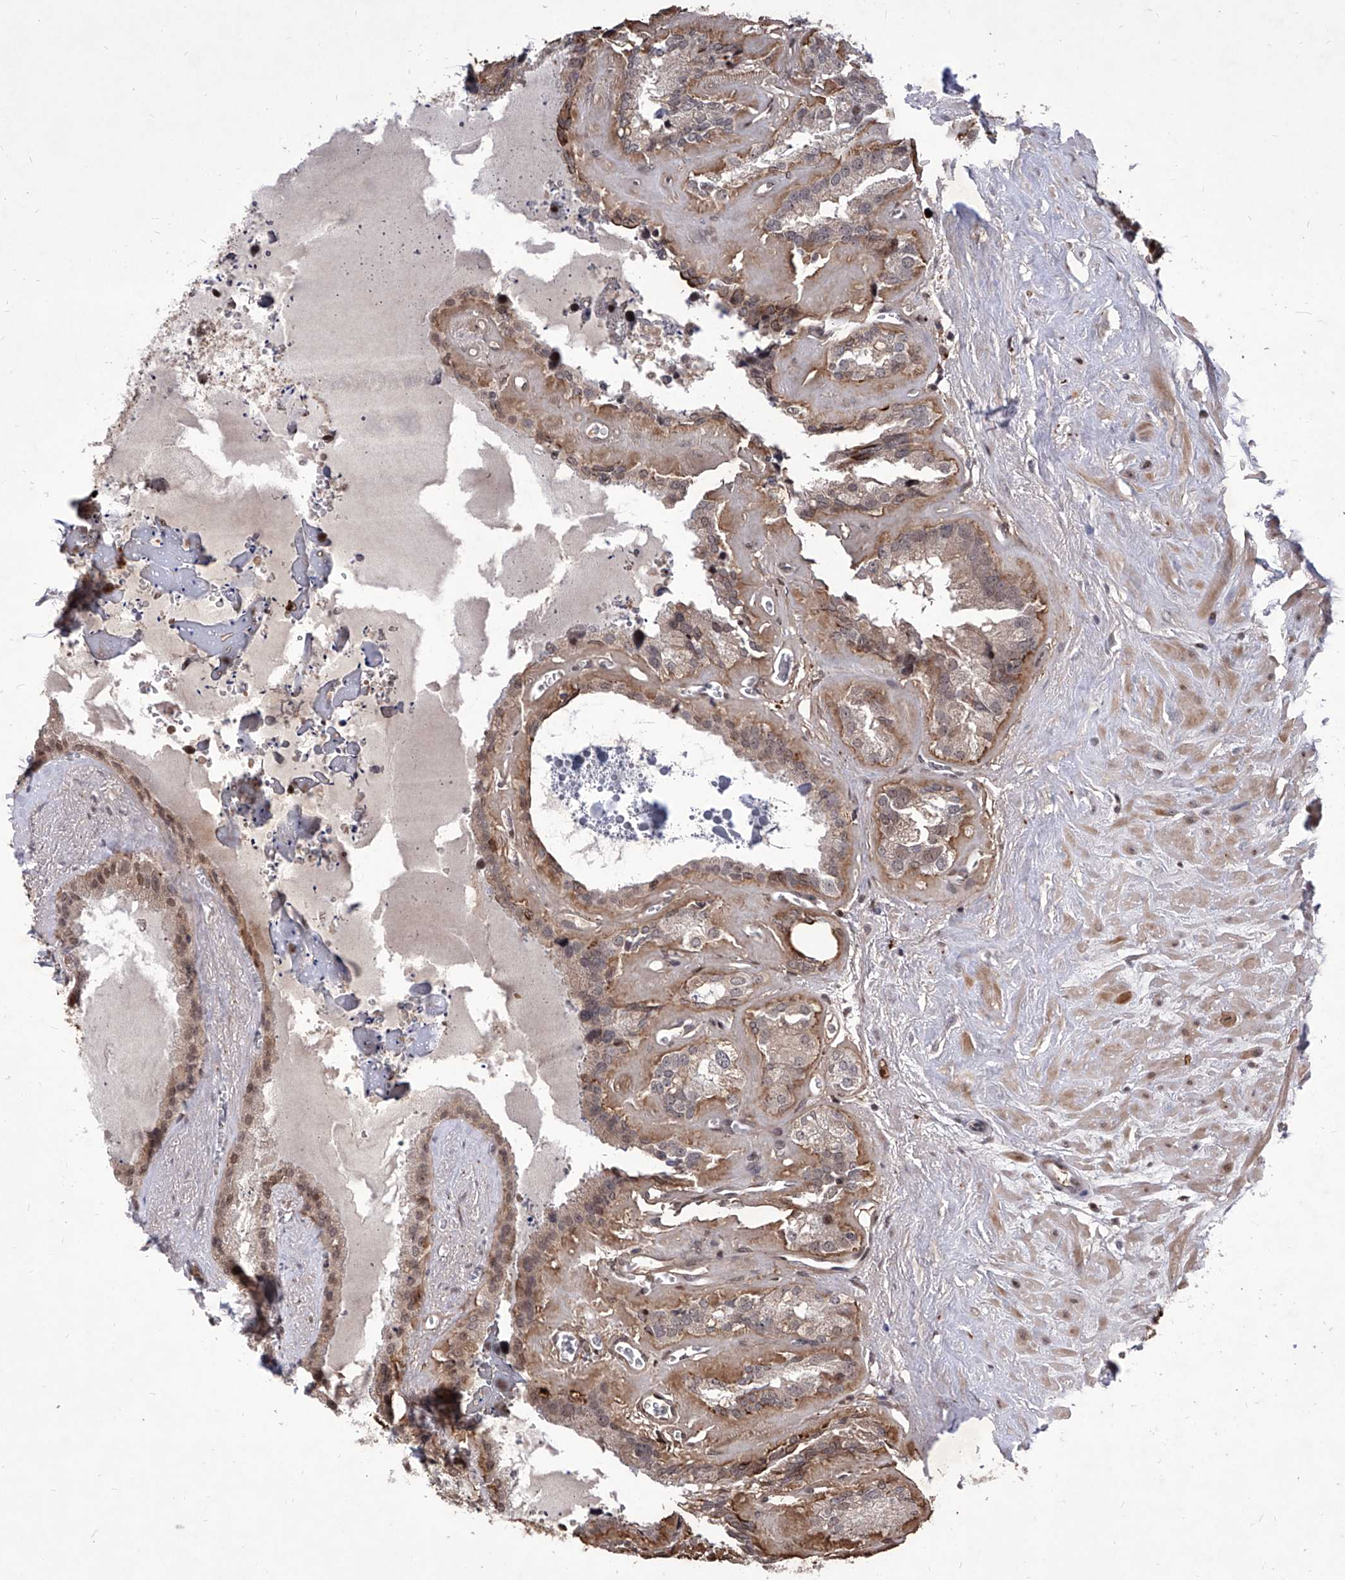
{"staining": {"intensity": "weak", "quantity": "25%-75%", "location": "cytoplasmic/membranous,nuclear"}, "tissue": "seminal vesicle", "cell_type": "Glandular cells", "image_type": "normal", "snomed": [{"axis": "morphology", "description": "Normal tissue, NOS"}, {"axis": "topography", "description": "Prostate"}, {"axis": "topography", "description": "Seminal veicle"}], "caption": "Unremarkable seminal vesicle was stained to show a protein in brown. There is low levels of weak cytoplasmic/membranous,nuclear expression in approximately 25%-75% of glandular cells.", "gene": "LGR4", "patient": {"sex": "male", "age": 59}}